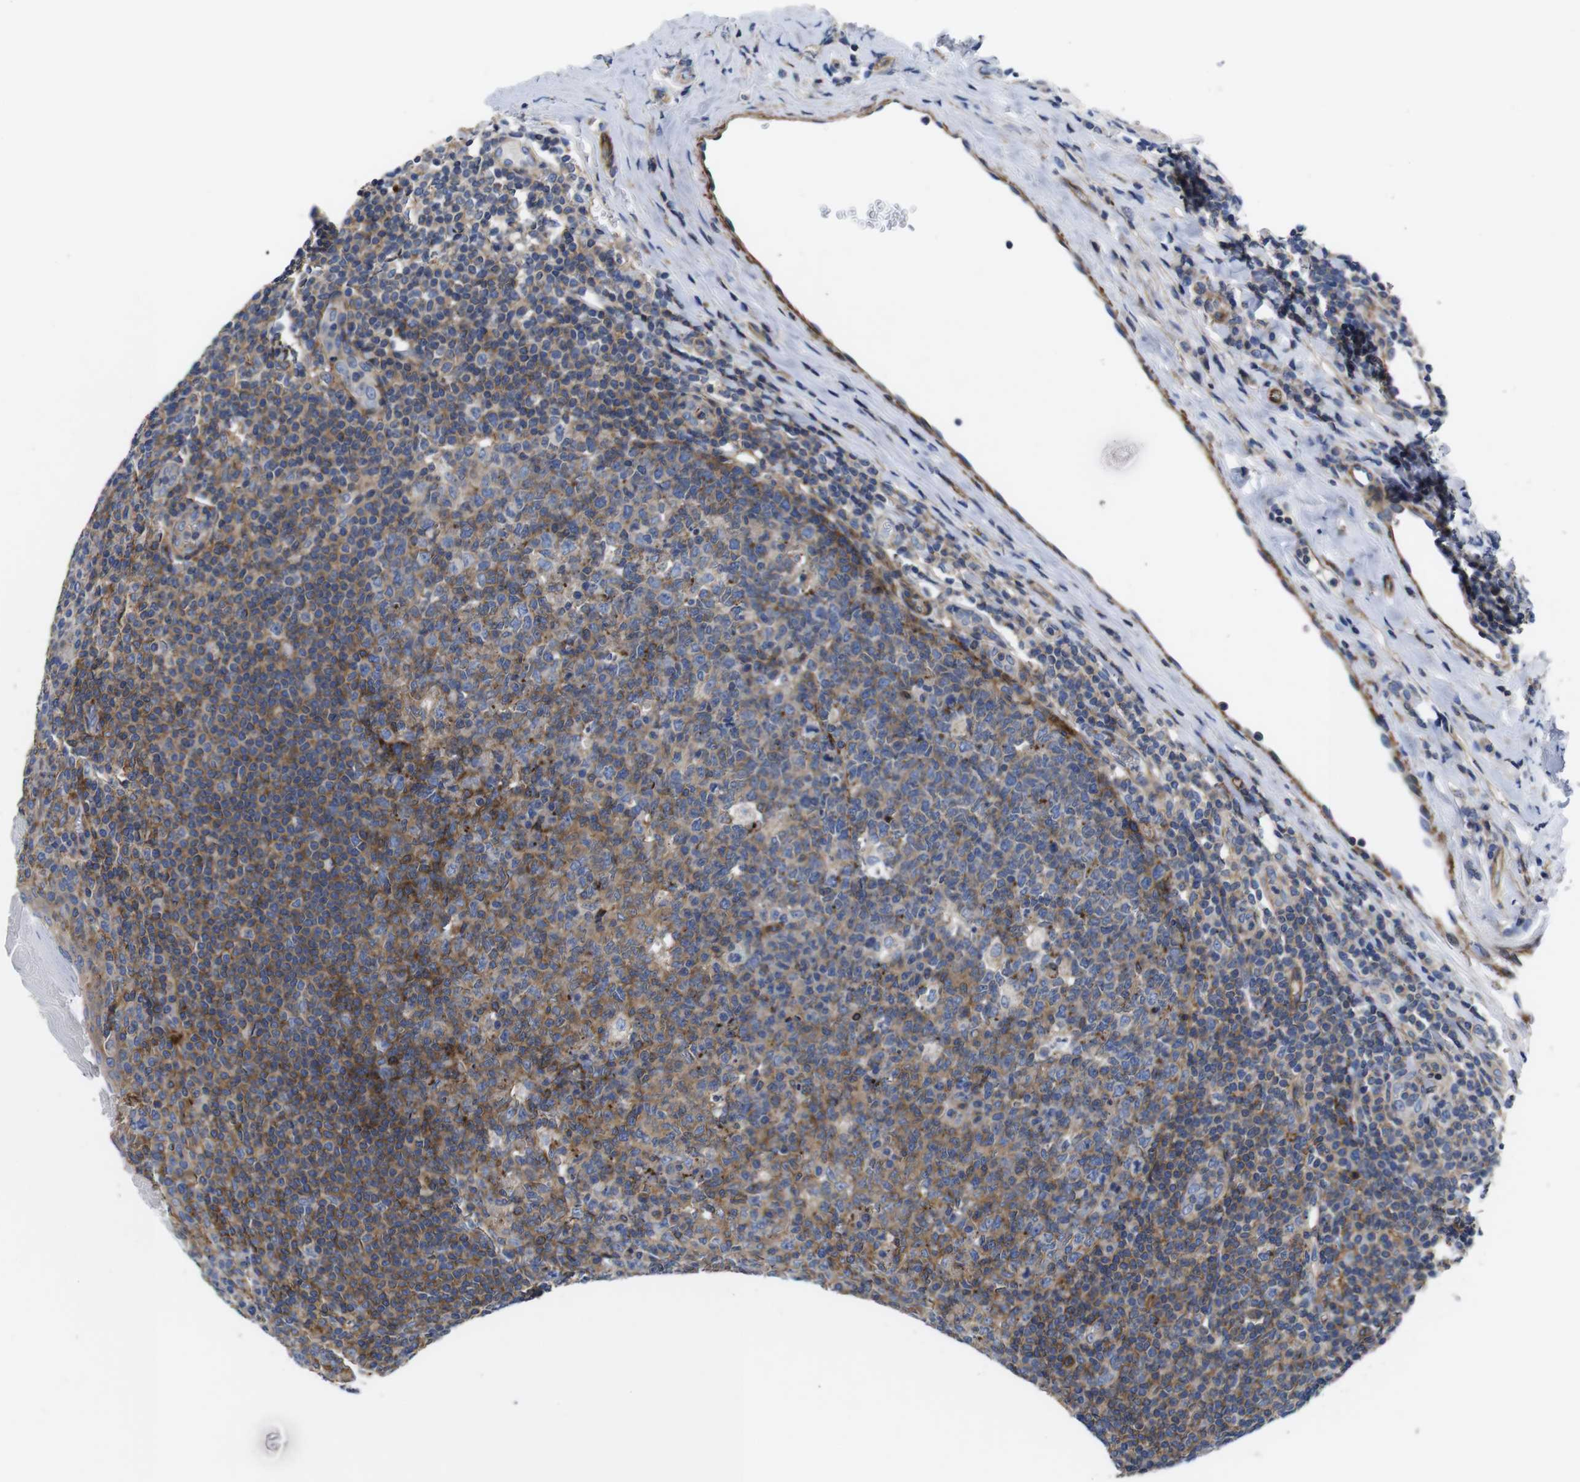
{"staining": {"intensity": "moderate", "quantity": ">75%", "location": "cytoplasmic/membranous"}, "tissue": "tonsil", "cell_type": "Germinal center cells", "image_type": "normal", "snomed": [{"axis": "morphology", "description": "Normal tissue, NOS"}, {"axis": "topography", "description": "Tonsil"}], "caption": "High-magnification brightfield microscopy of unremarkable tonsil stained with DAB (3,3'-diaminobenzidine) (brown) and counterstained with hematoxylin (blue). germinal center cells exhibit moderate cytoplasmic/membranous staining is seen in approximately>75% of cells. The protein is stained brown, and the nuclei are stained in blue (DAB IHC with brightfield microscopy, high magnification).", "gene": "GPR4", "patient": {"sex": "male", "age": 31}}